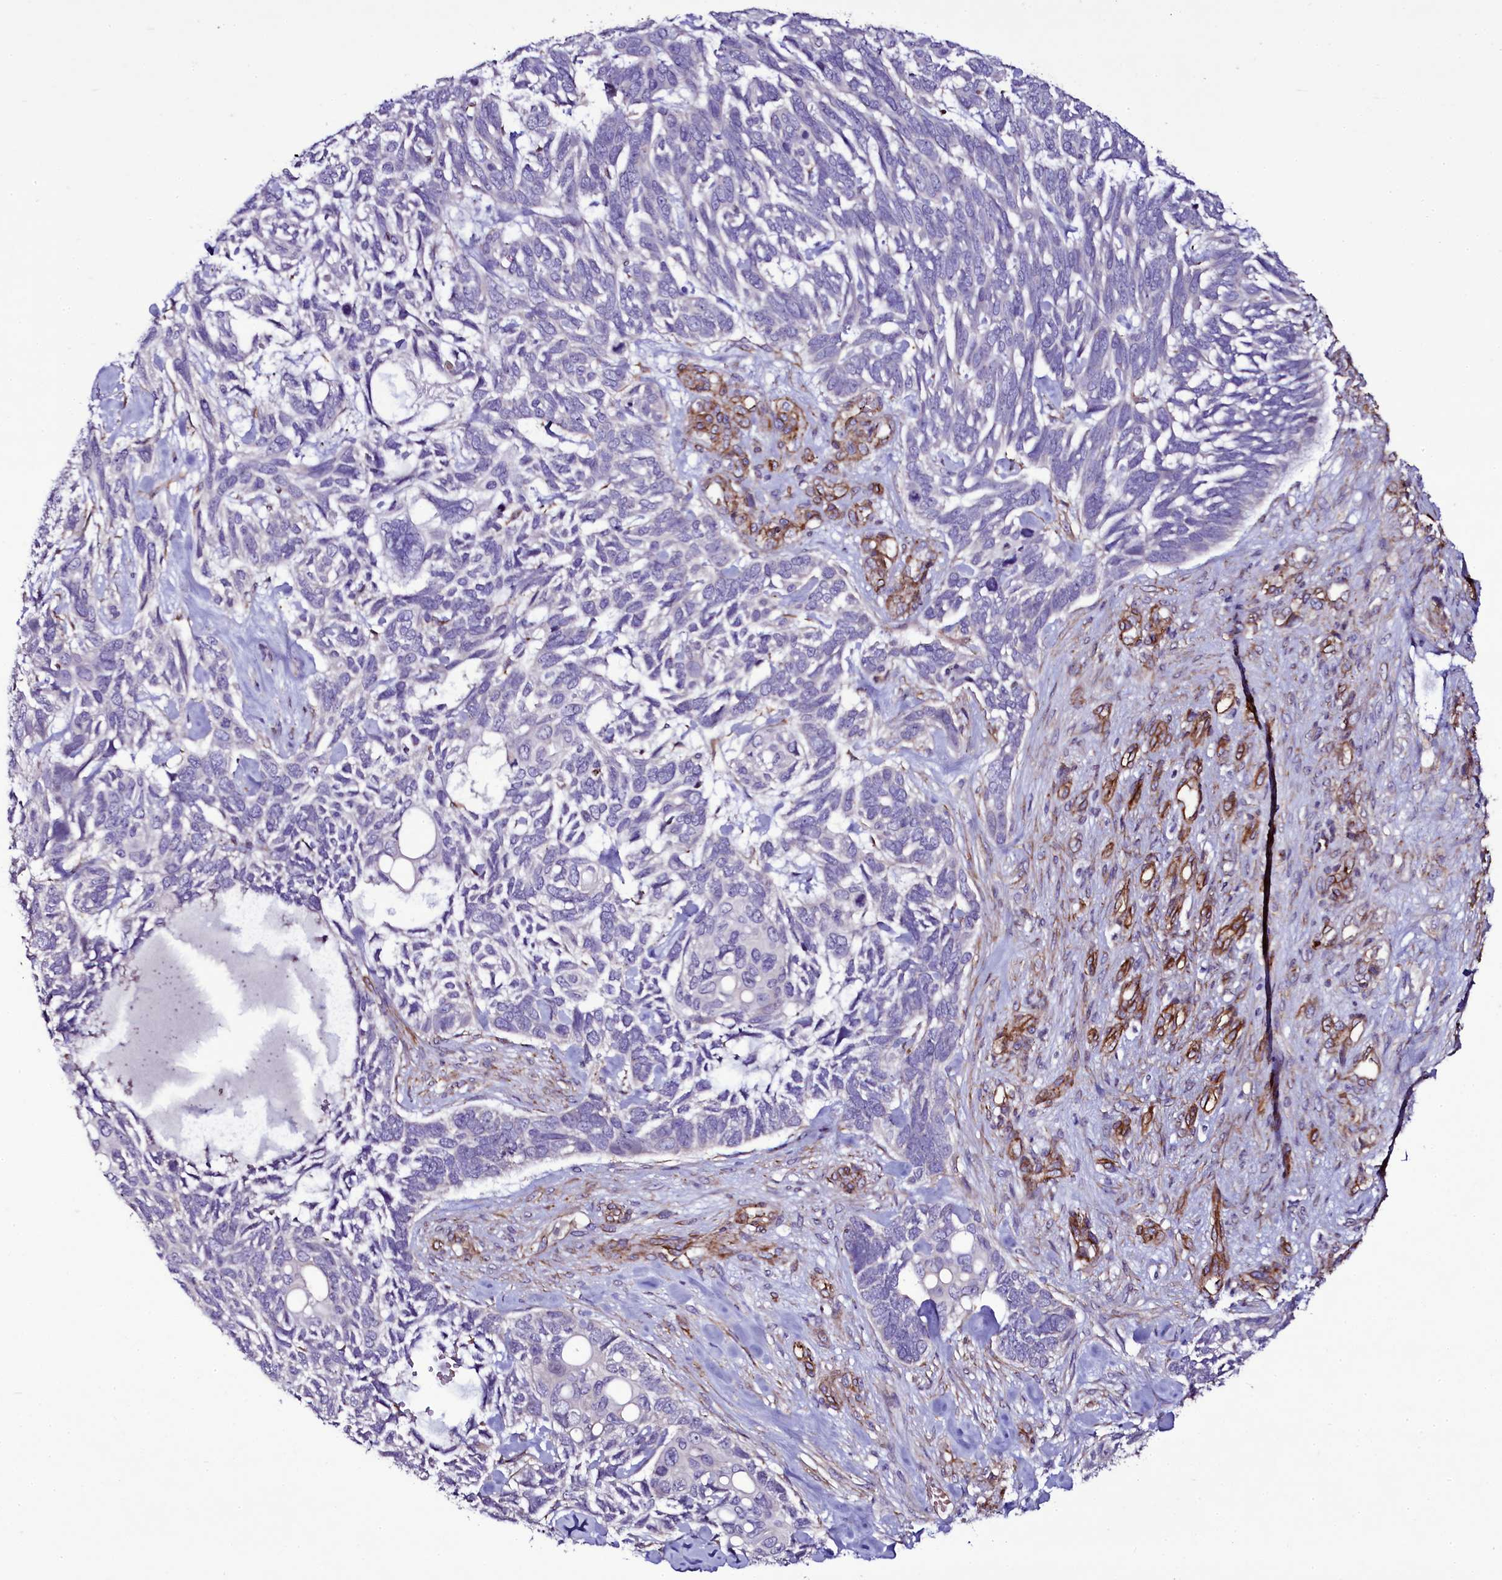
{"staining": {"intensity": "negative", "quantity": "none", "location": "none"}, "tissue": "skin cancer", "cell_type": "Tumor cells", "image_type": "cancer", "snomed": [{"axis": "morphology", "description": "Basal cell carcinoma"}, {"axis": "topography", "description": "Skin"}], "caption": "Immunohistochemistry photomicrograph of neoplastic tissue: skin cancer (basal cell carcinoma) stained with DAB (3,3'-diaminobenzidine) displays no significant protein expression in tumor cells.", "gene": "MEX3C", "patient": {"sex": "male", "age": 88}}